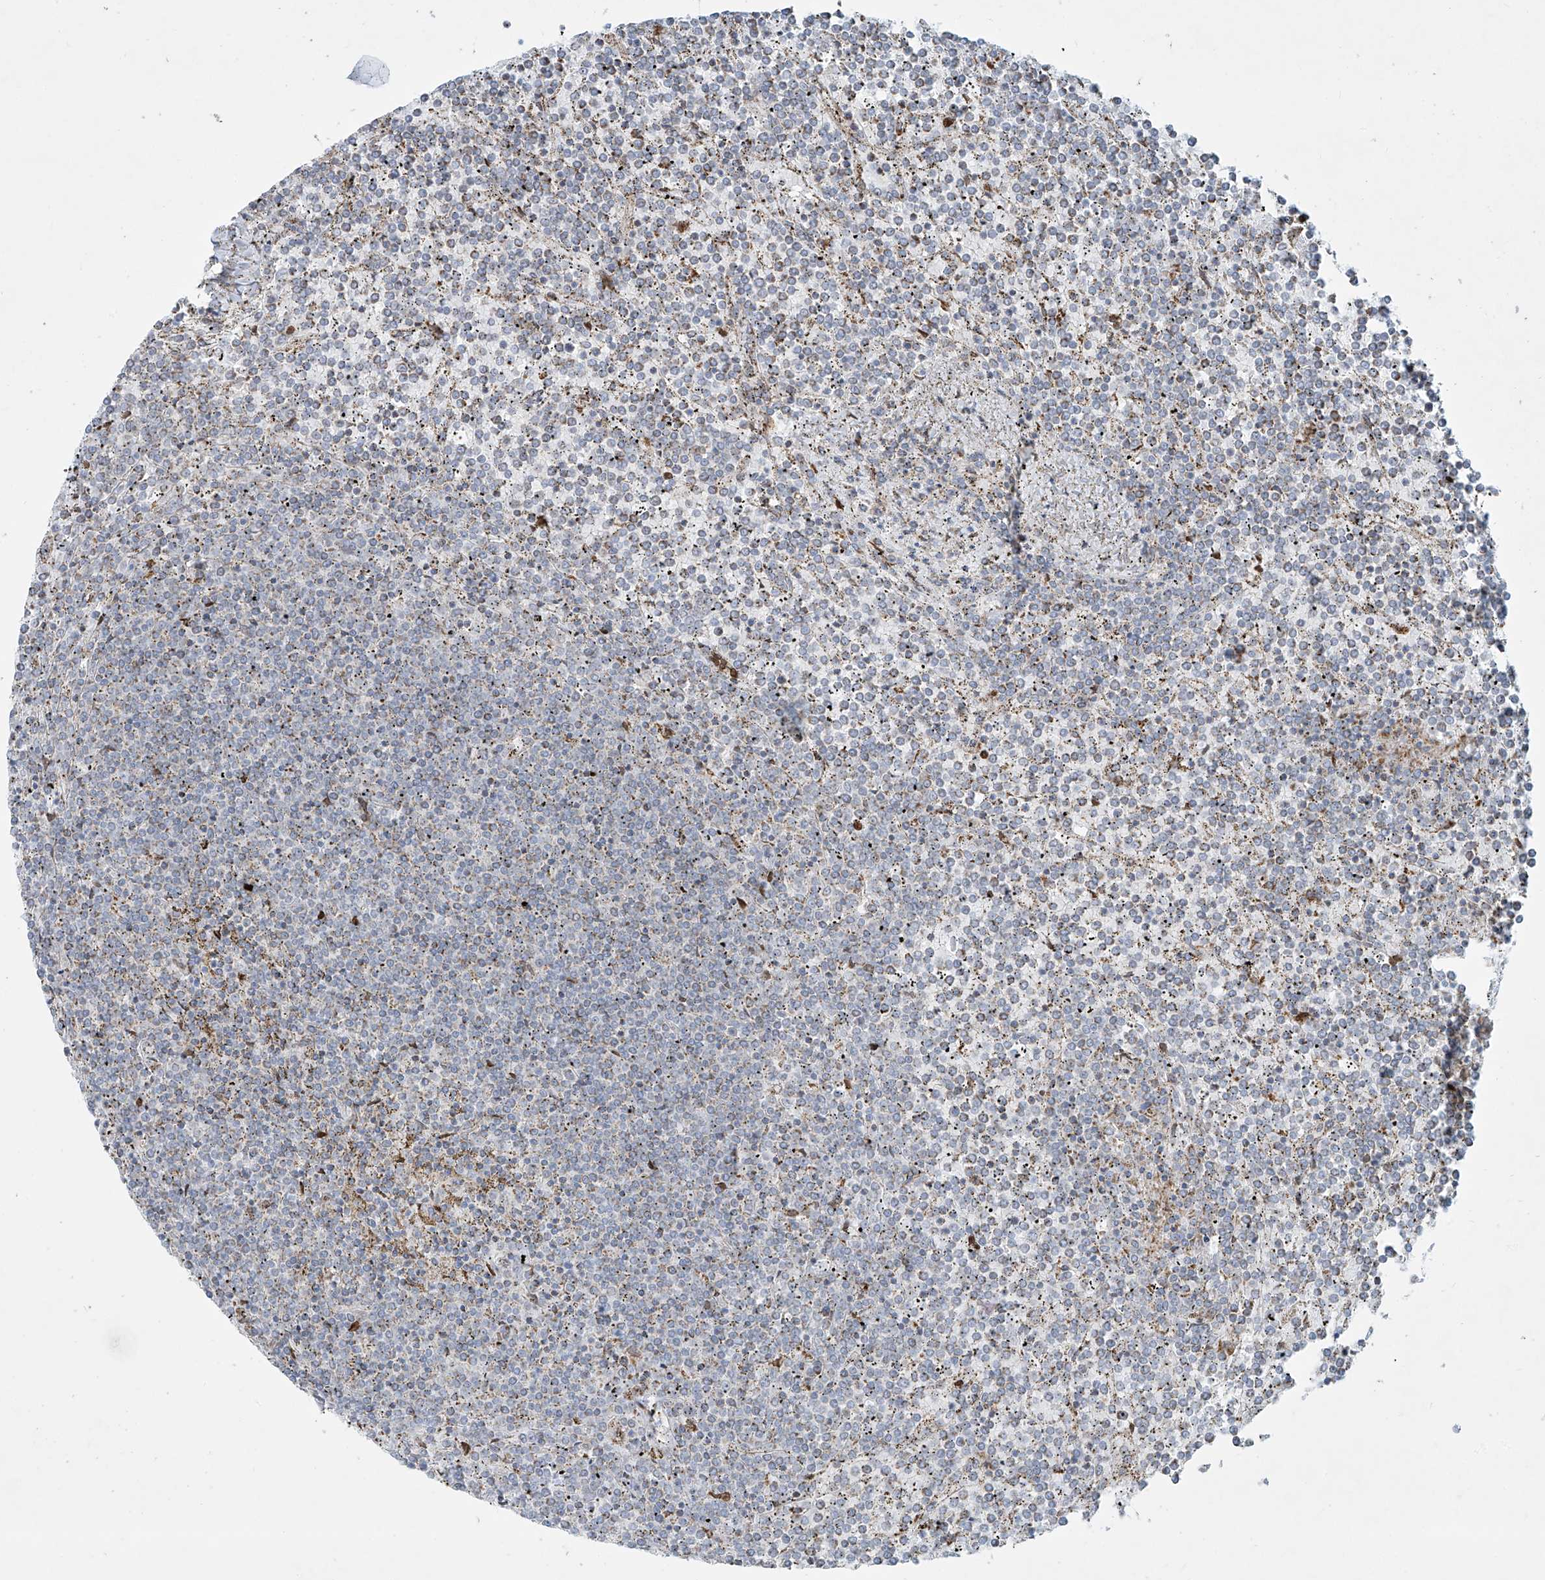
{"staining": {"intensity": "weak", "quantity": "<25%", "location": "cytoplasmic/membranous"}, "tissue": "lymphoma", "cell_type": "Tumor cells", "image_type": "cancer", "snomed": [{"axis": "morphology", "description": "Malignant lymphoma, non-Hodgkin's type, Low grade"}, {"axis": "topography", "description": "Spleen"}], "caption": "This is an IHC histopathology image of human malignant lymphoma, non-Hodgkin's type (low-grade). There is no expression in tumor cells.", "gene": "SMDT1", "patient": {"sex": "female", "age": 19}}